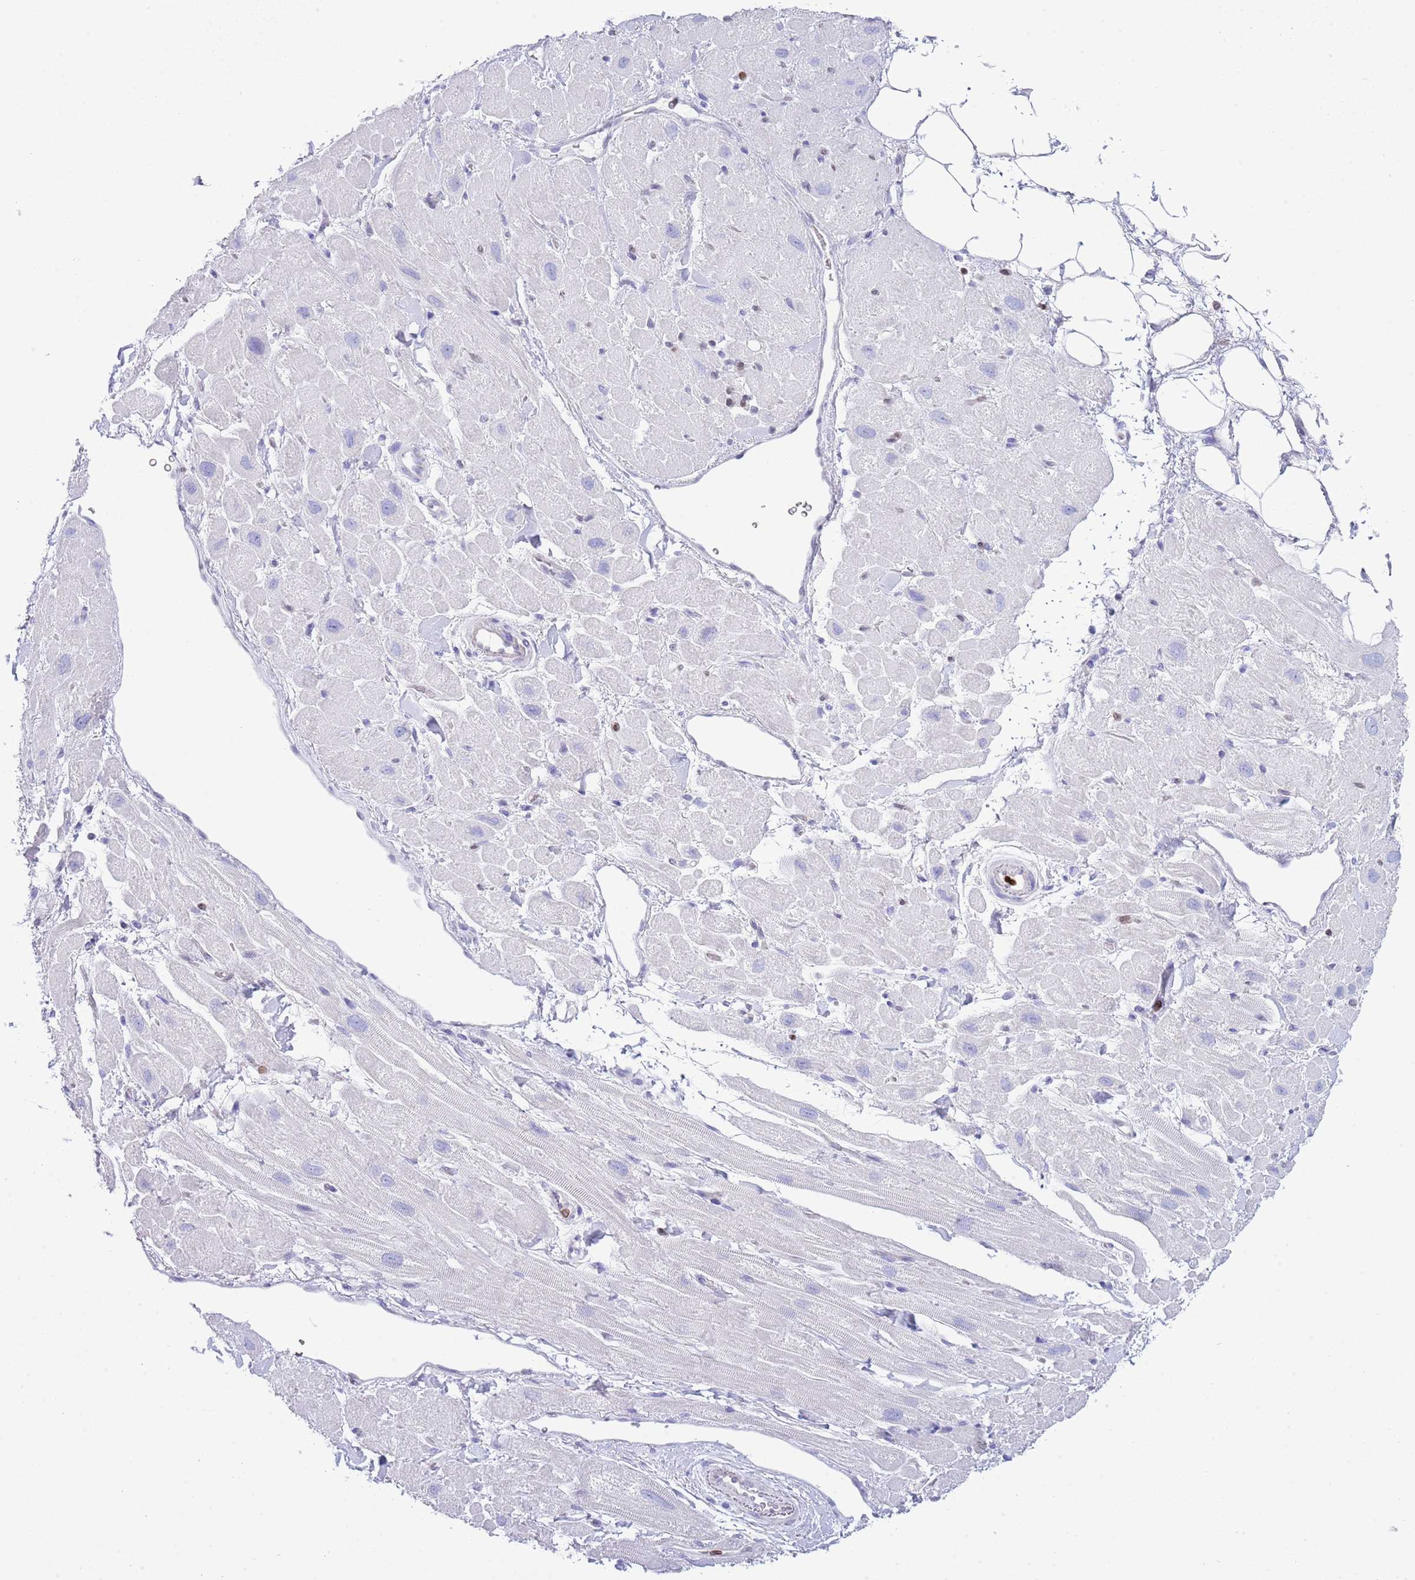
{"staining": {"intensity": "negative", "quantity": "none", "location": "none"}, "tissue": "heart muscle", "cell_type": "Cardiomyocytes", "image_type": "normal", "snomed": [{"axis": "morphology", "description": "Normal tissue, NOS"}, {"axis": "topography", "description": "Heart"}], "caption": "IHC of benign human heart muscle reveals no expression in cardiomyocytes.", "gene": "LBR", "patient": {"sex": "male", "age": 65}}